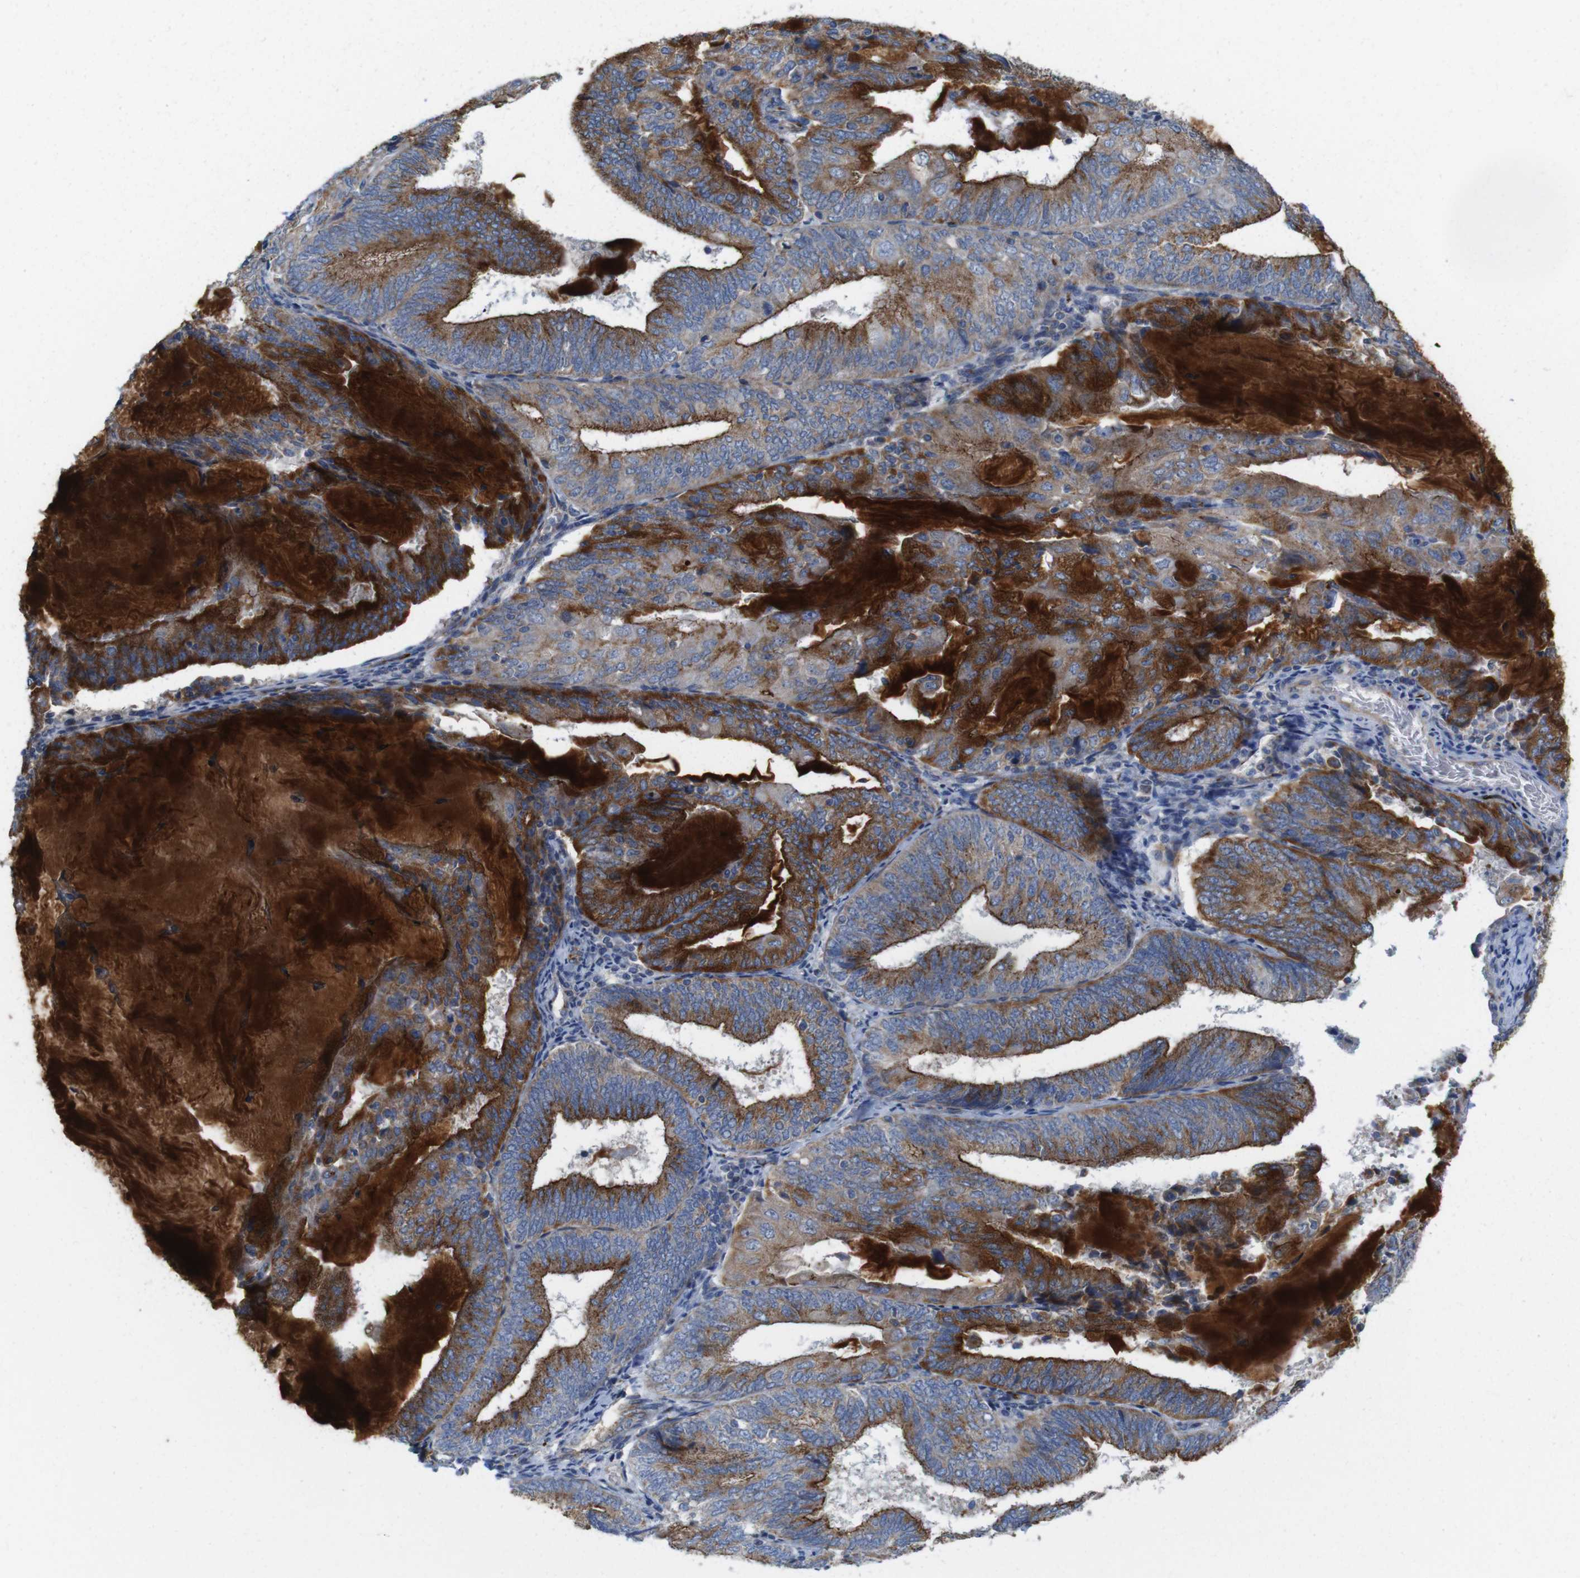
{"staining": {"intensity": "moderate", "quantity": ">75%", "location": "cytoplasmic/membranous"}, "tissue": "endometrial cancer", "cell_type": "Tumor cells", "image_type": "cancer", "snomed": [{"axis": "morphology", "description": "Adenocarcinoma, NOS"}, {"axis": "topography", "description": "Endometrium"}], "caption": "Endometrial cancer (adenocarcinoma) stained for a protein demonstrates moderate cytoplasmic/membranous positivity in tumor cells.", "gene": "EFCAB14", "patient": {"sex": "female", "age": 81}}